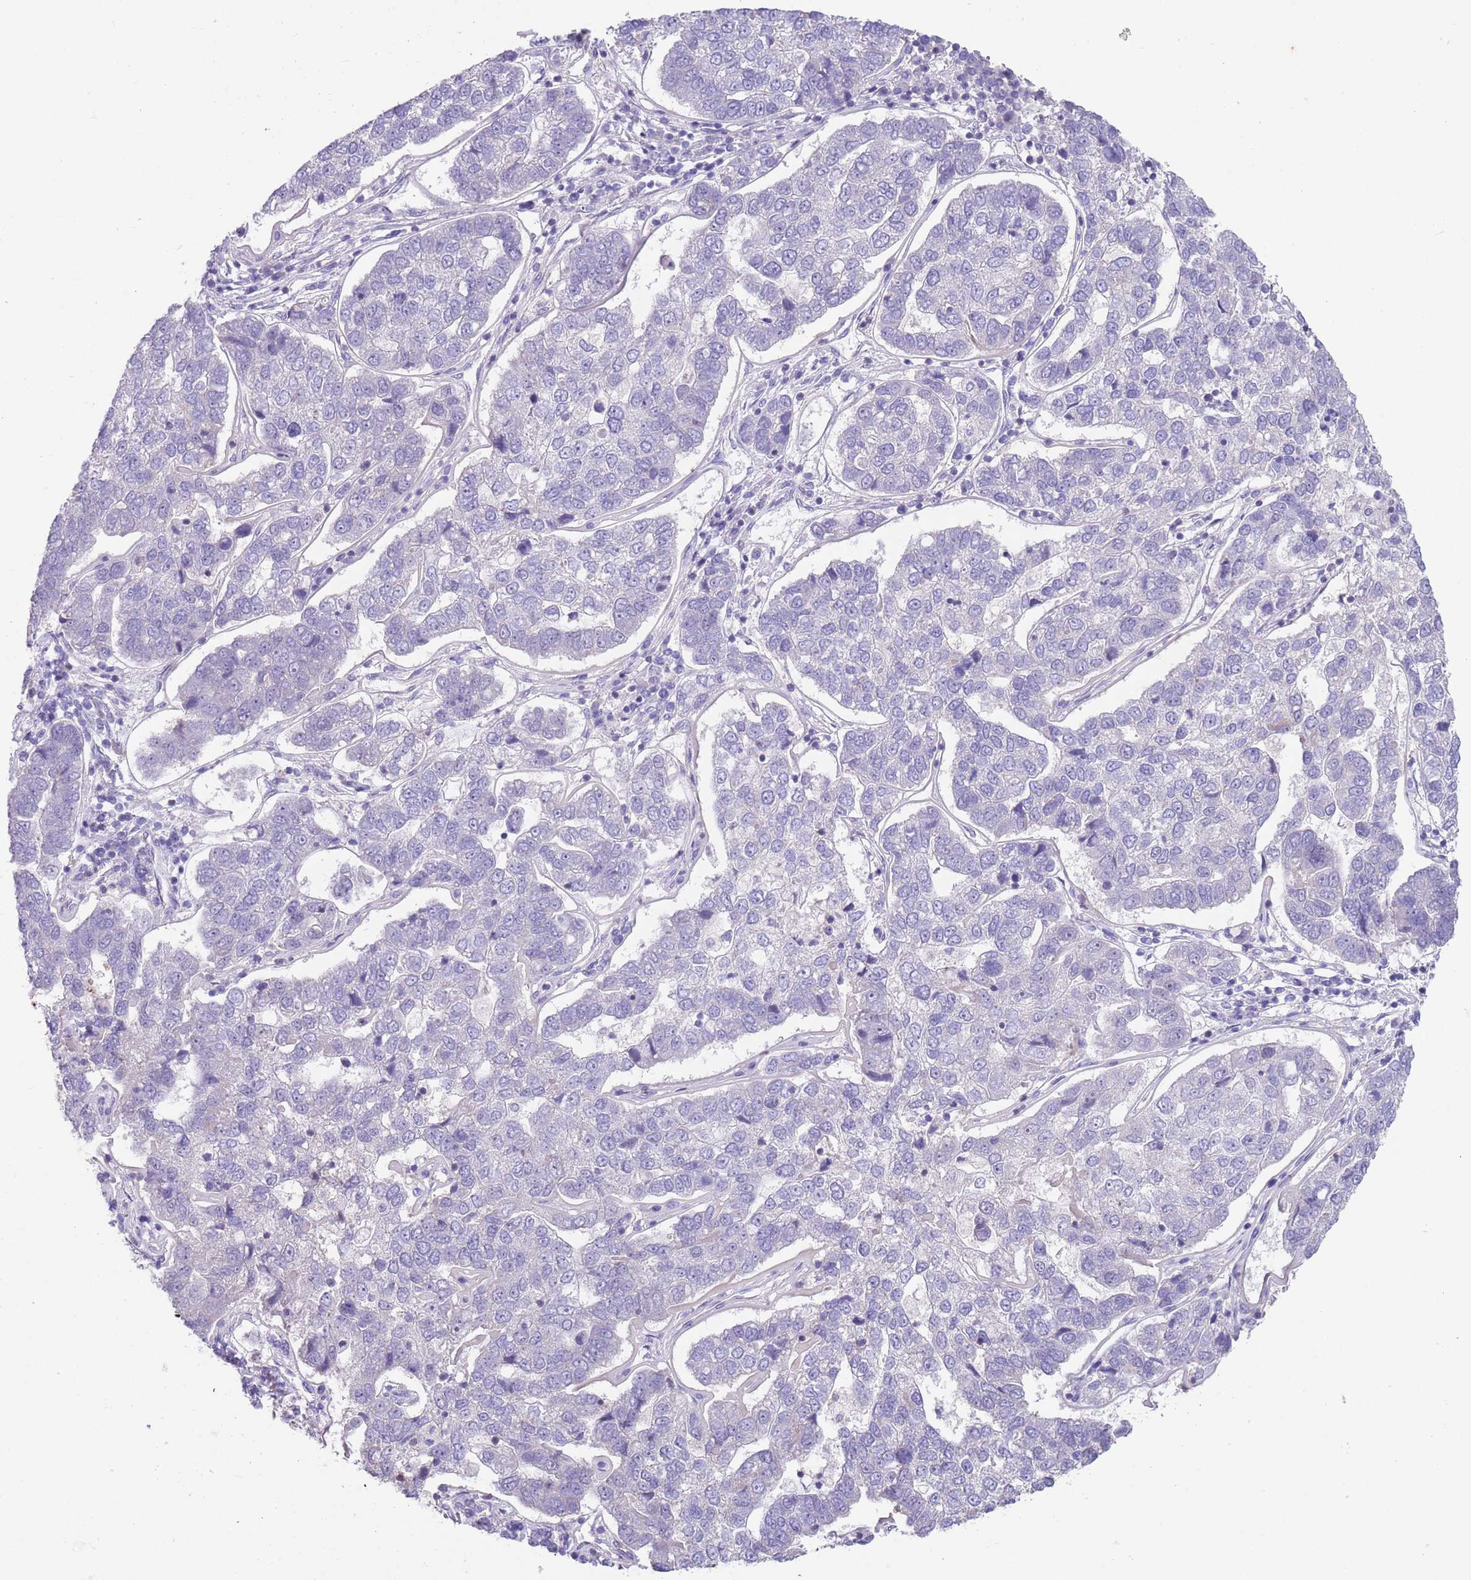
{"staining": {"intensity": "negative", "quantity": "none", "location": "none"}, "tissue": "pancreatic cancer", "cell_type": "Tumor cells", "image_type": "cancer", "snomed": [{"axis": "morphology", "description": "Adenocarcinoma, NOS"}, {"axis": "topography", "description": "Pancreas"}], "caption": "Tumor cells are negative for brown protein staining in adenocarcinoma (pancreatic).", "gene": "ZNF14", "patient": {"sex": "female", "age": 61}}